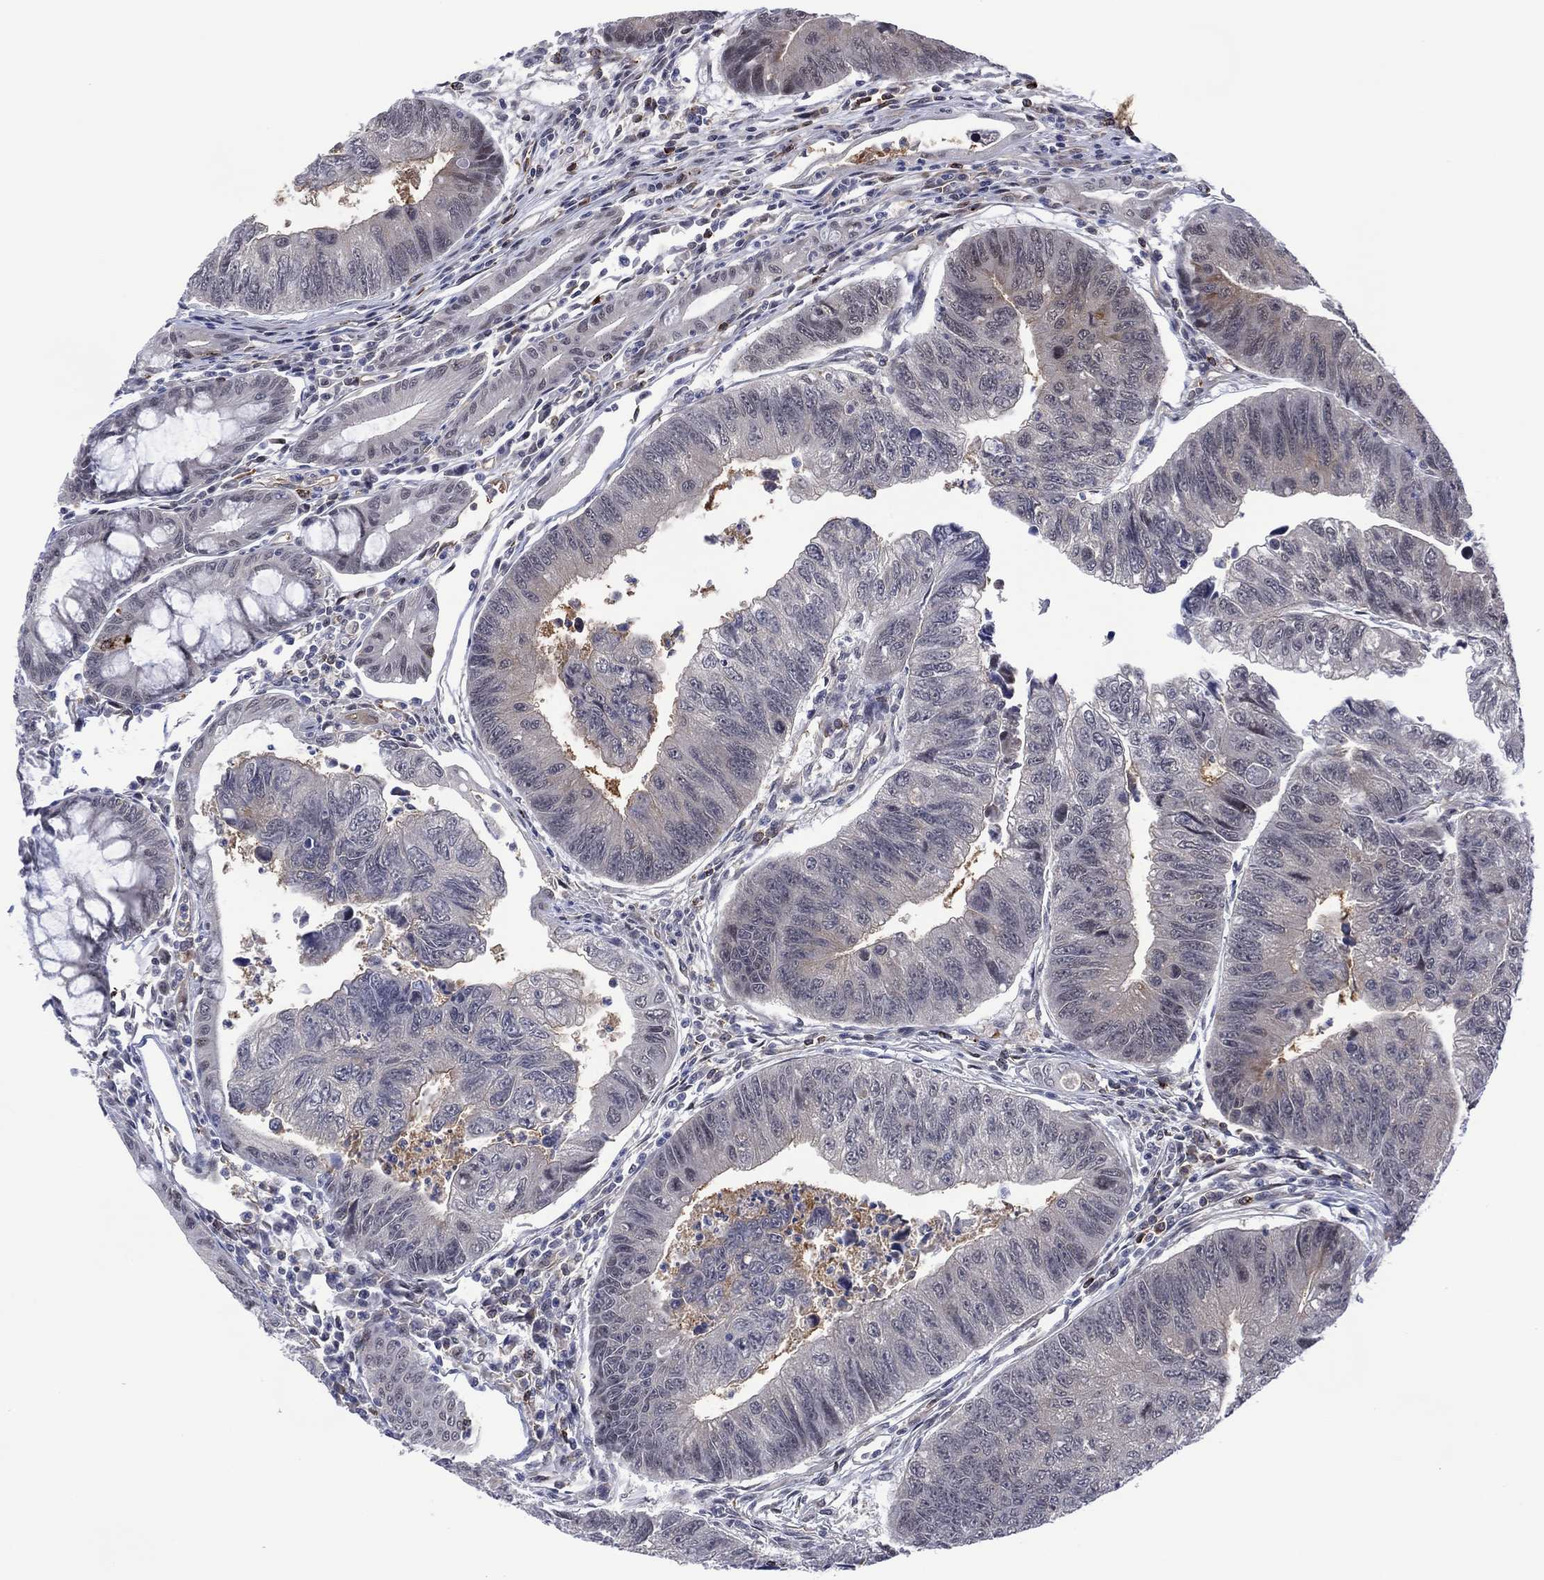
{"staining": {"intensity": "negative", "quantity": "none", "location": "none"}, "tissue": "colorectal cancer", "cell_type": "Tumor cells", "image_type": "cancer", "snomed": [{"axis": "morphology", "description": "Adenocarcinoma, NOS"}, {"axis": "topography", "description": "Colon"}], "caption": "This is an IHC histopathology image of colorectal cancer (adenocarcinoma). There is no expression in tumor cells.", "gene": "DPP4", "patient": {"sex": "female", "age": 65}}